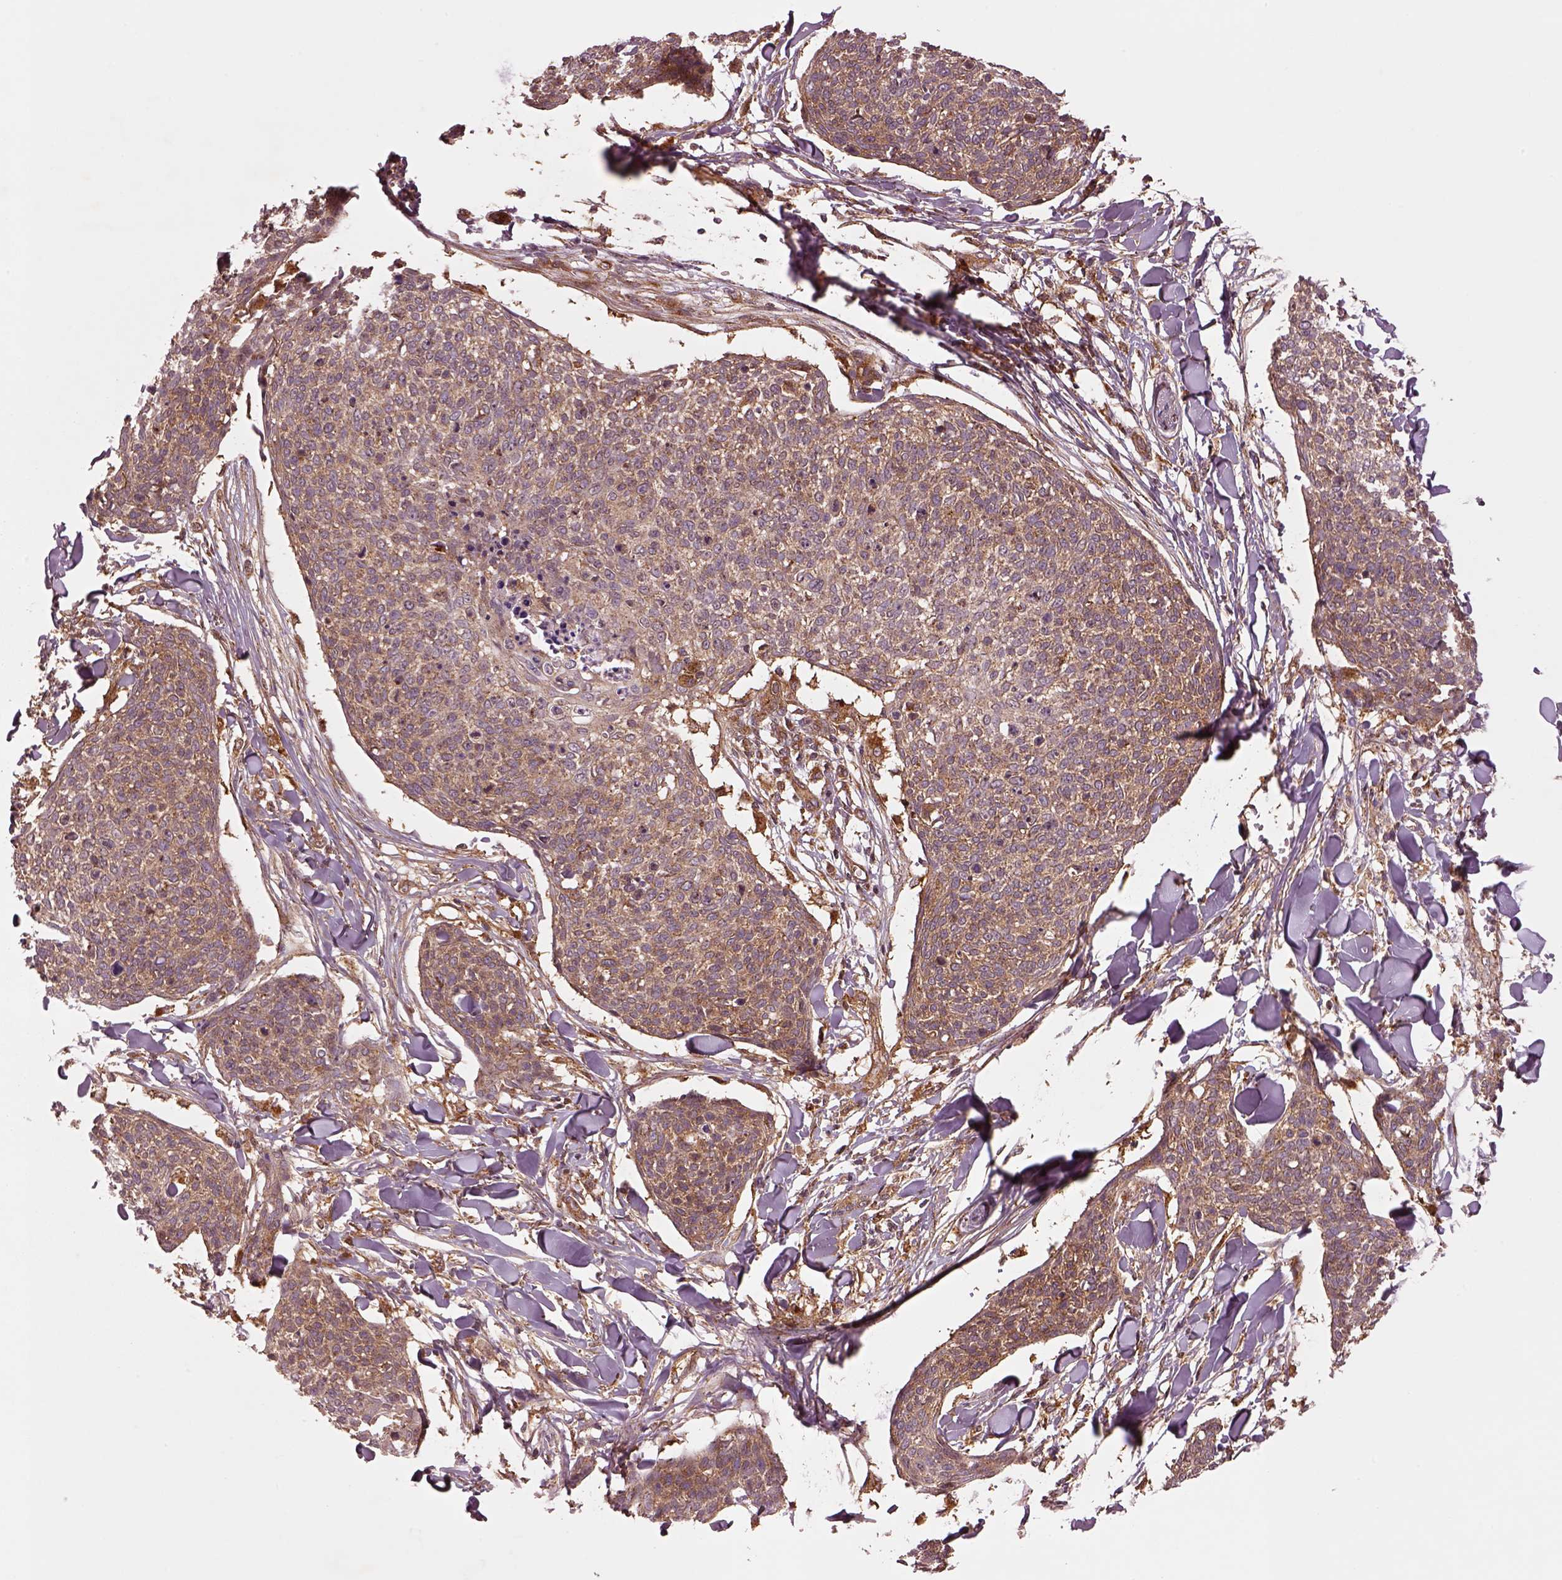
{"staining": {"intensity": "moderate", "quantity": "<25%", "location": "cytoplasmic/membranous"}, "tissue": "skin cancer", "cell_type": "Tumor cells", "image_type": "cancer", "snomed": [{"axis": "morphology", "description": "Squamous cell carcinoma, NOS"}, {"axis": "topography", "description": "Skin"}, {"axis": "topography", "description": "Vulva"}], "caption": "An IHC image of tumor tissue is shown. Protein staining in brown shows moderate cytoplasmic/membranous positivity in squamous cell carcinoma (skin) within tumor cells.", "gene": "WASHC2A", "patient": {"sex": "female", "age": 75}}